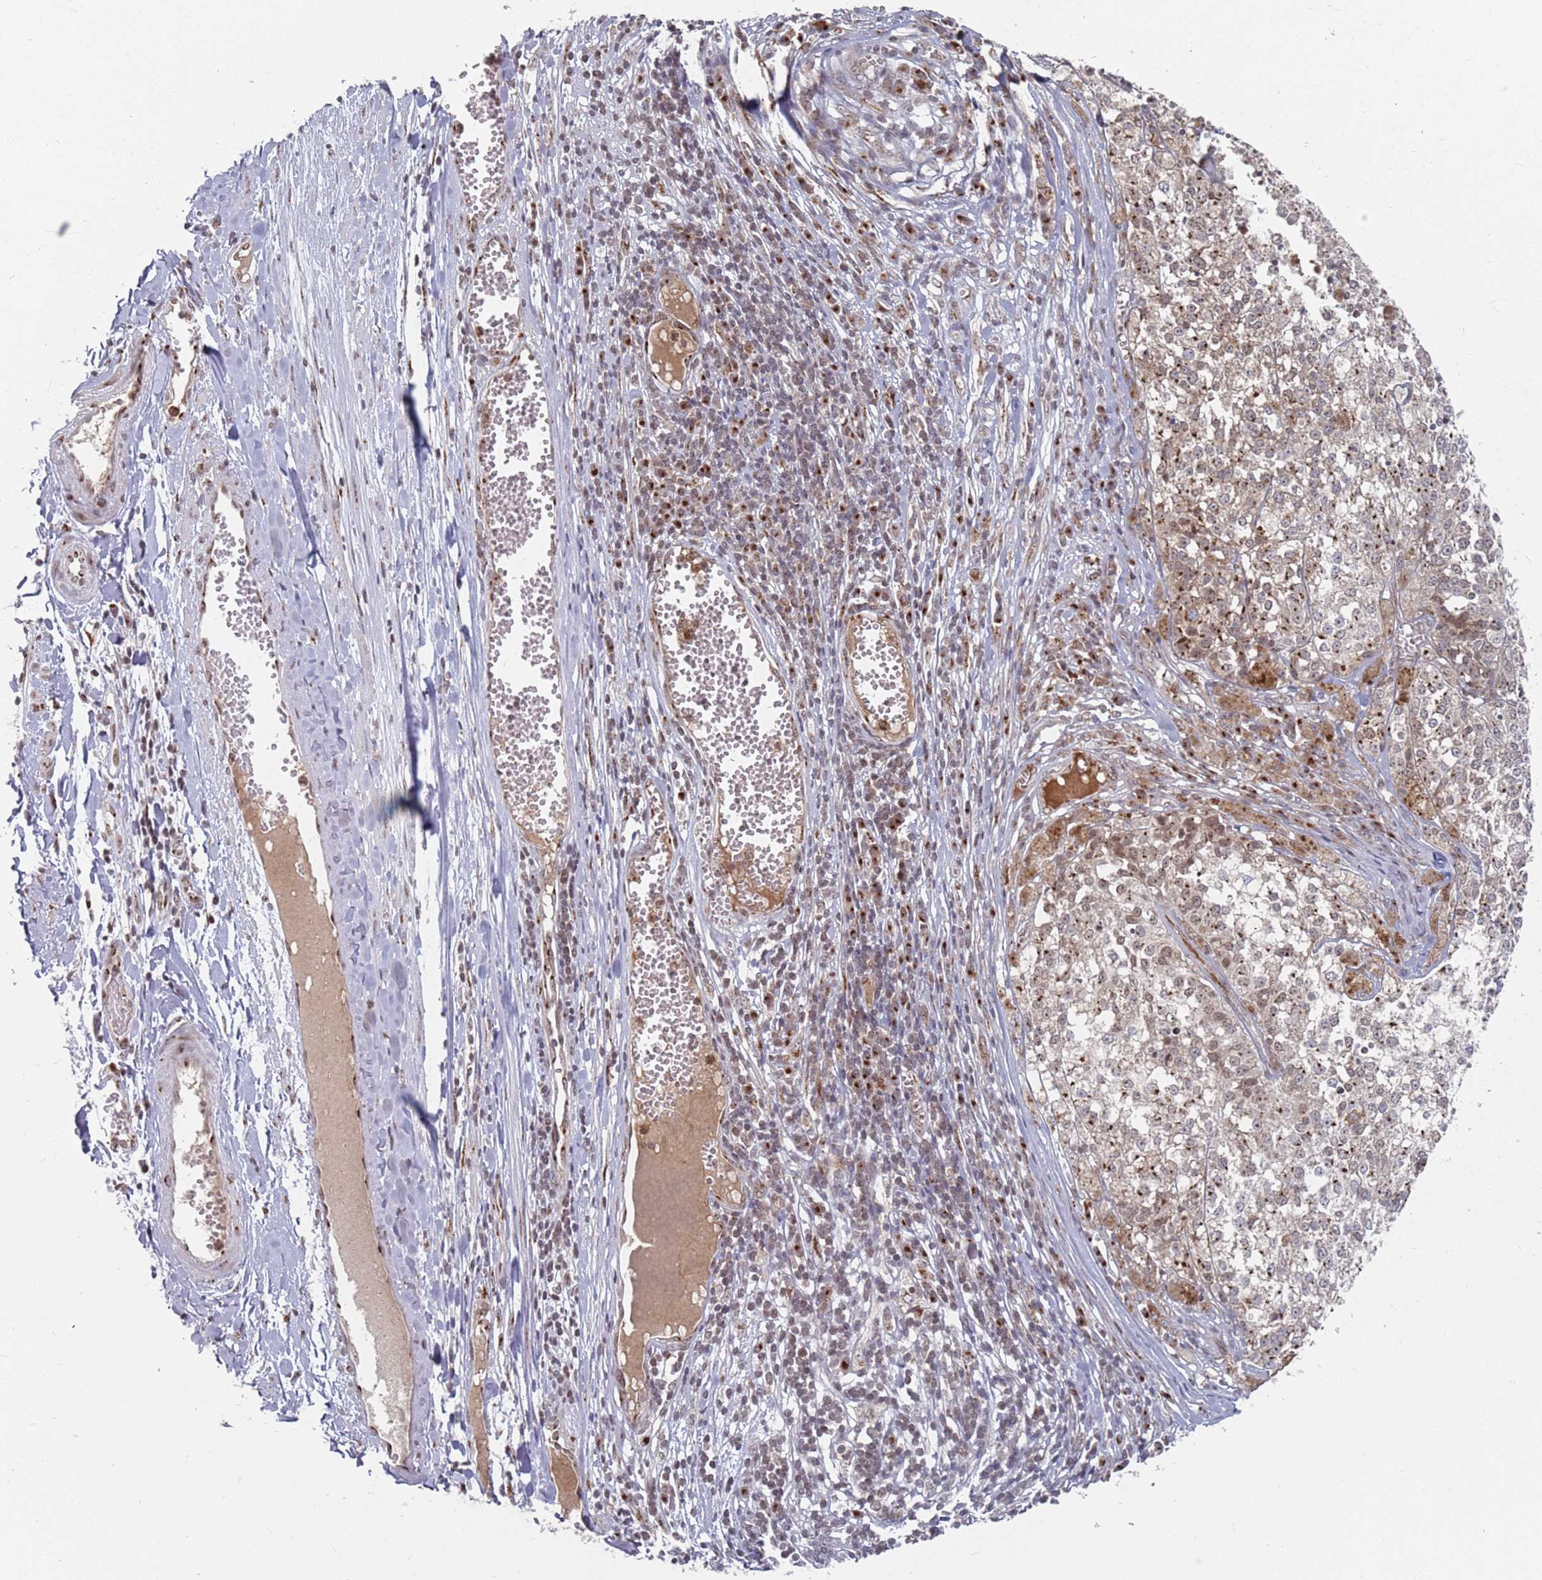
{"staining": {"intensity": "moderate", "quantity": "<25%", "location": "cytoplasmic/membranous"}, "tissue": "melanoma", "cell_type": "Tumor cells", "image_type": "cancer", "snomed": [{"axis": "morphology", "description": "Malignant melanoma, NOS"}, {"axis": "topography", "description": "Skin"}], "caption": "The photomicrograph demonstrates staining of malignant melanoma, revealing moderate cytoplasmic/membranous protein positivity (brown color) within tumor cells.", "gene": "FMO4", "patient": {"sex": "female", "age": 64}}